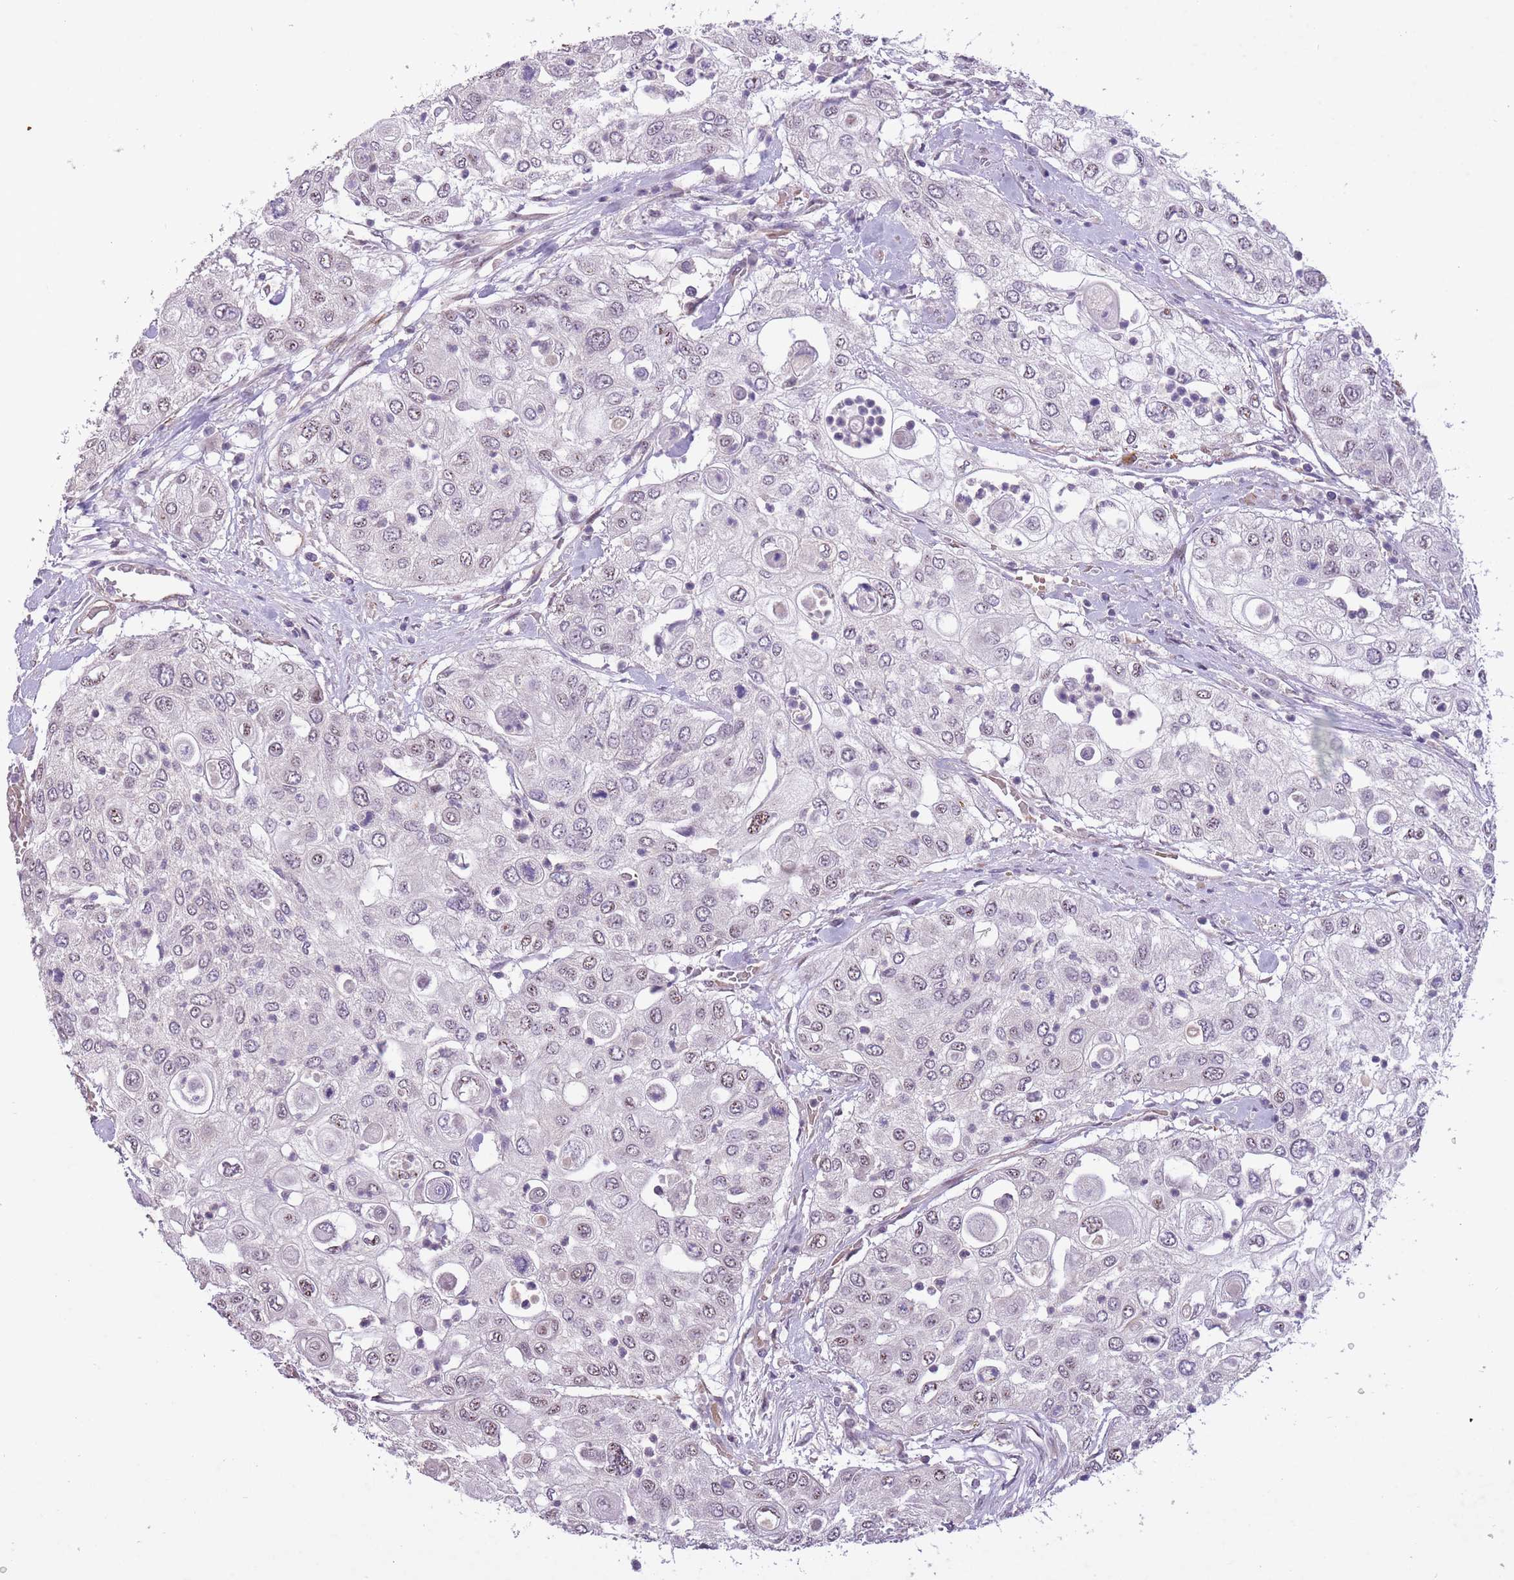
{"staining": {"intensity": "weak", "quantity": "<25%", "location": "nuclear"}, "tissue": "urothelial cancer", "cell_type": "Tumor cells", "image_type": "cancer", "snomed": [{"axis": "morphology", "description": "Urothelial carcinoma, High grade"}, {"axis": "topography", "description": "Urinary bladder"}], "caption": "An IHC image of urothelial cancer is shown. There is no staining in tumor cells of urothelial cancer.", "gene": "CBX6", "patient": {"sex": "female", "age": 79}}